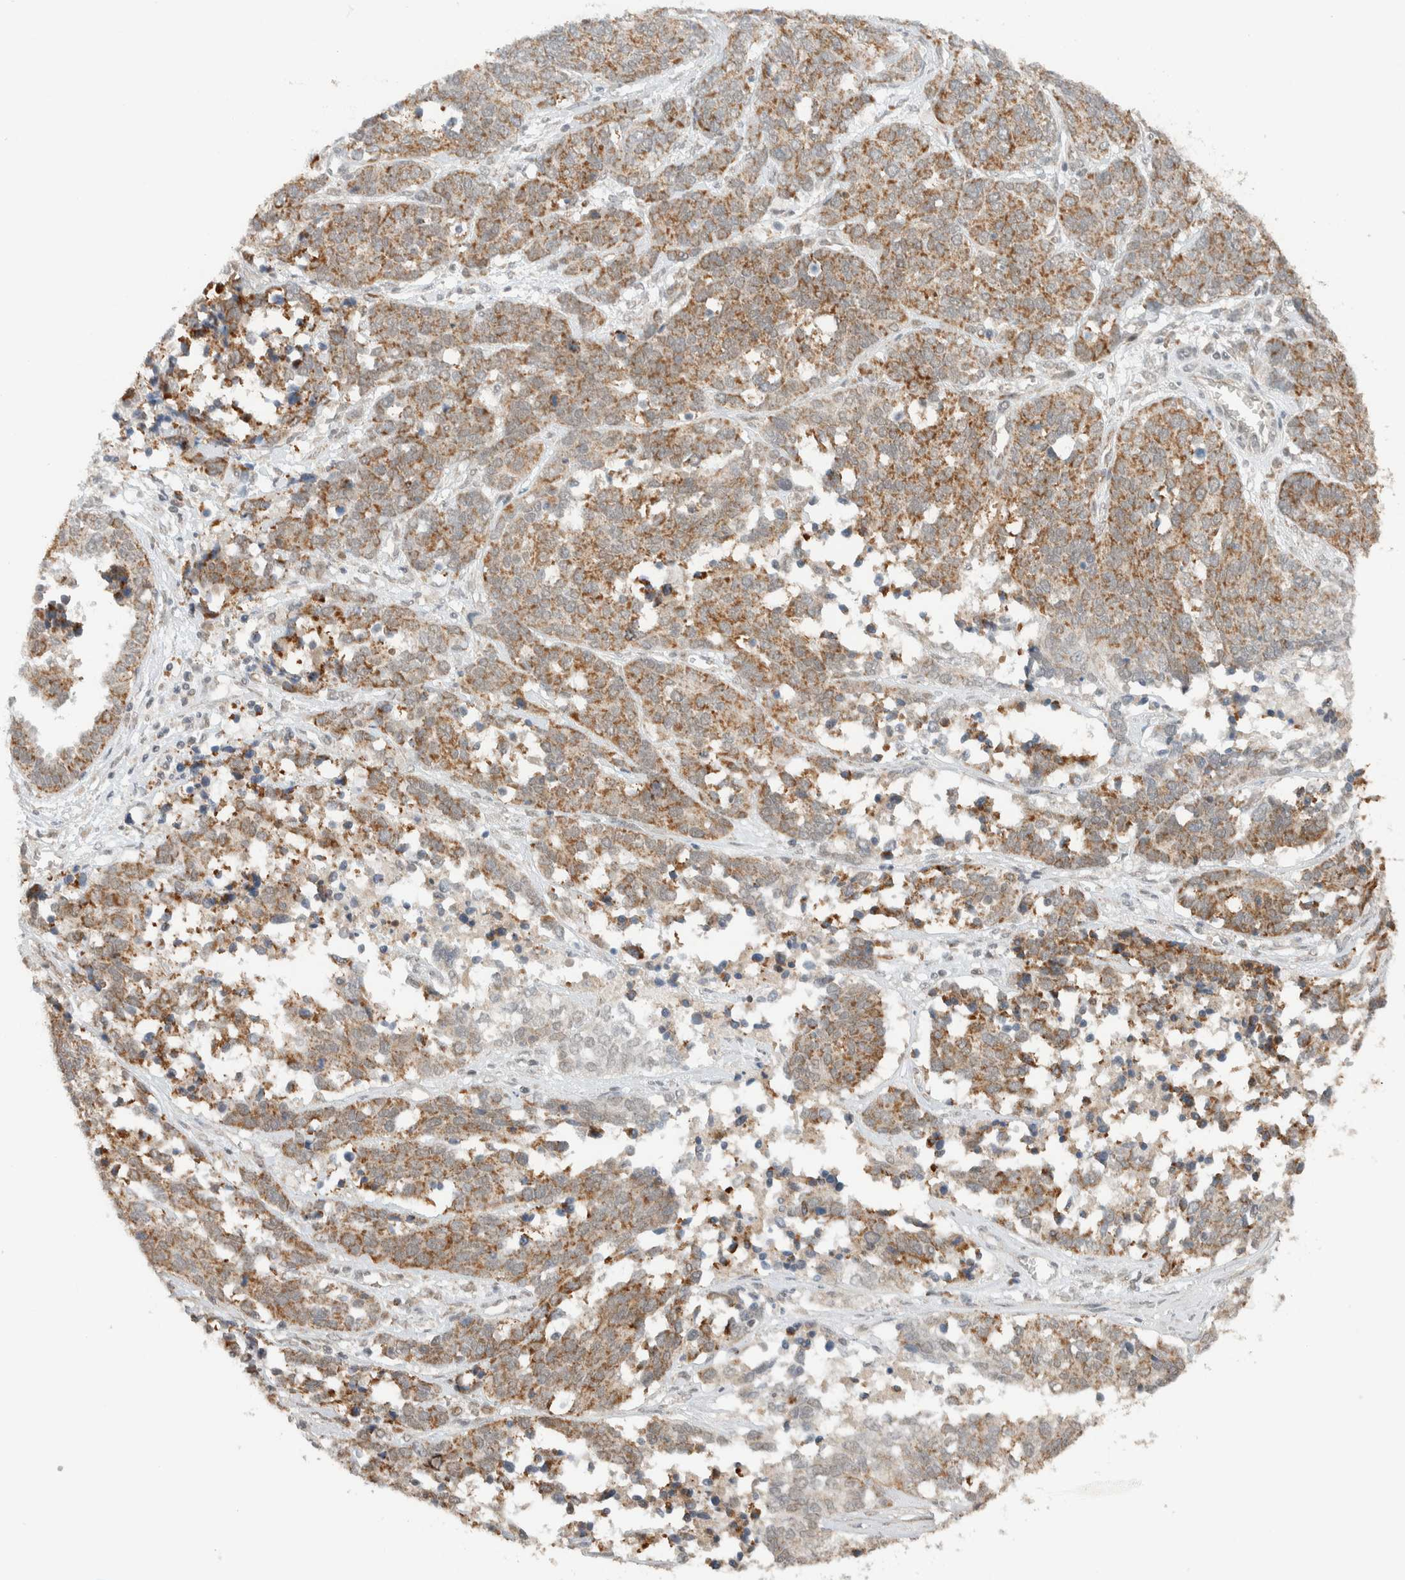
{"staining": {"intensity": "moderate", "quantity": ">75%", "location": "cytoplasmic/membranous"}, "tissue": "ovarian cancer", "cell_type": "Tumor cells", "image_type": "cancer", "snomed": [{"axis": "morphology", "description": "Cystadenocarcinoma, serous, NOS"}, {"axis": "topography", "description": "Ovary"}], "caption": "A micrograph of ovarian serous cystadenocarcinoma stained for a protein exhibits moderate cytoplasmic/membranous brown staining in tumor cells.", "gene": "MRPL41", "patient": {"sex": "female", "age": 44}}